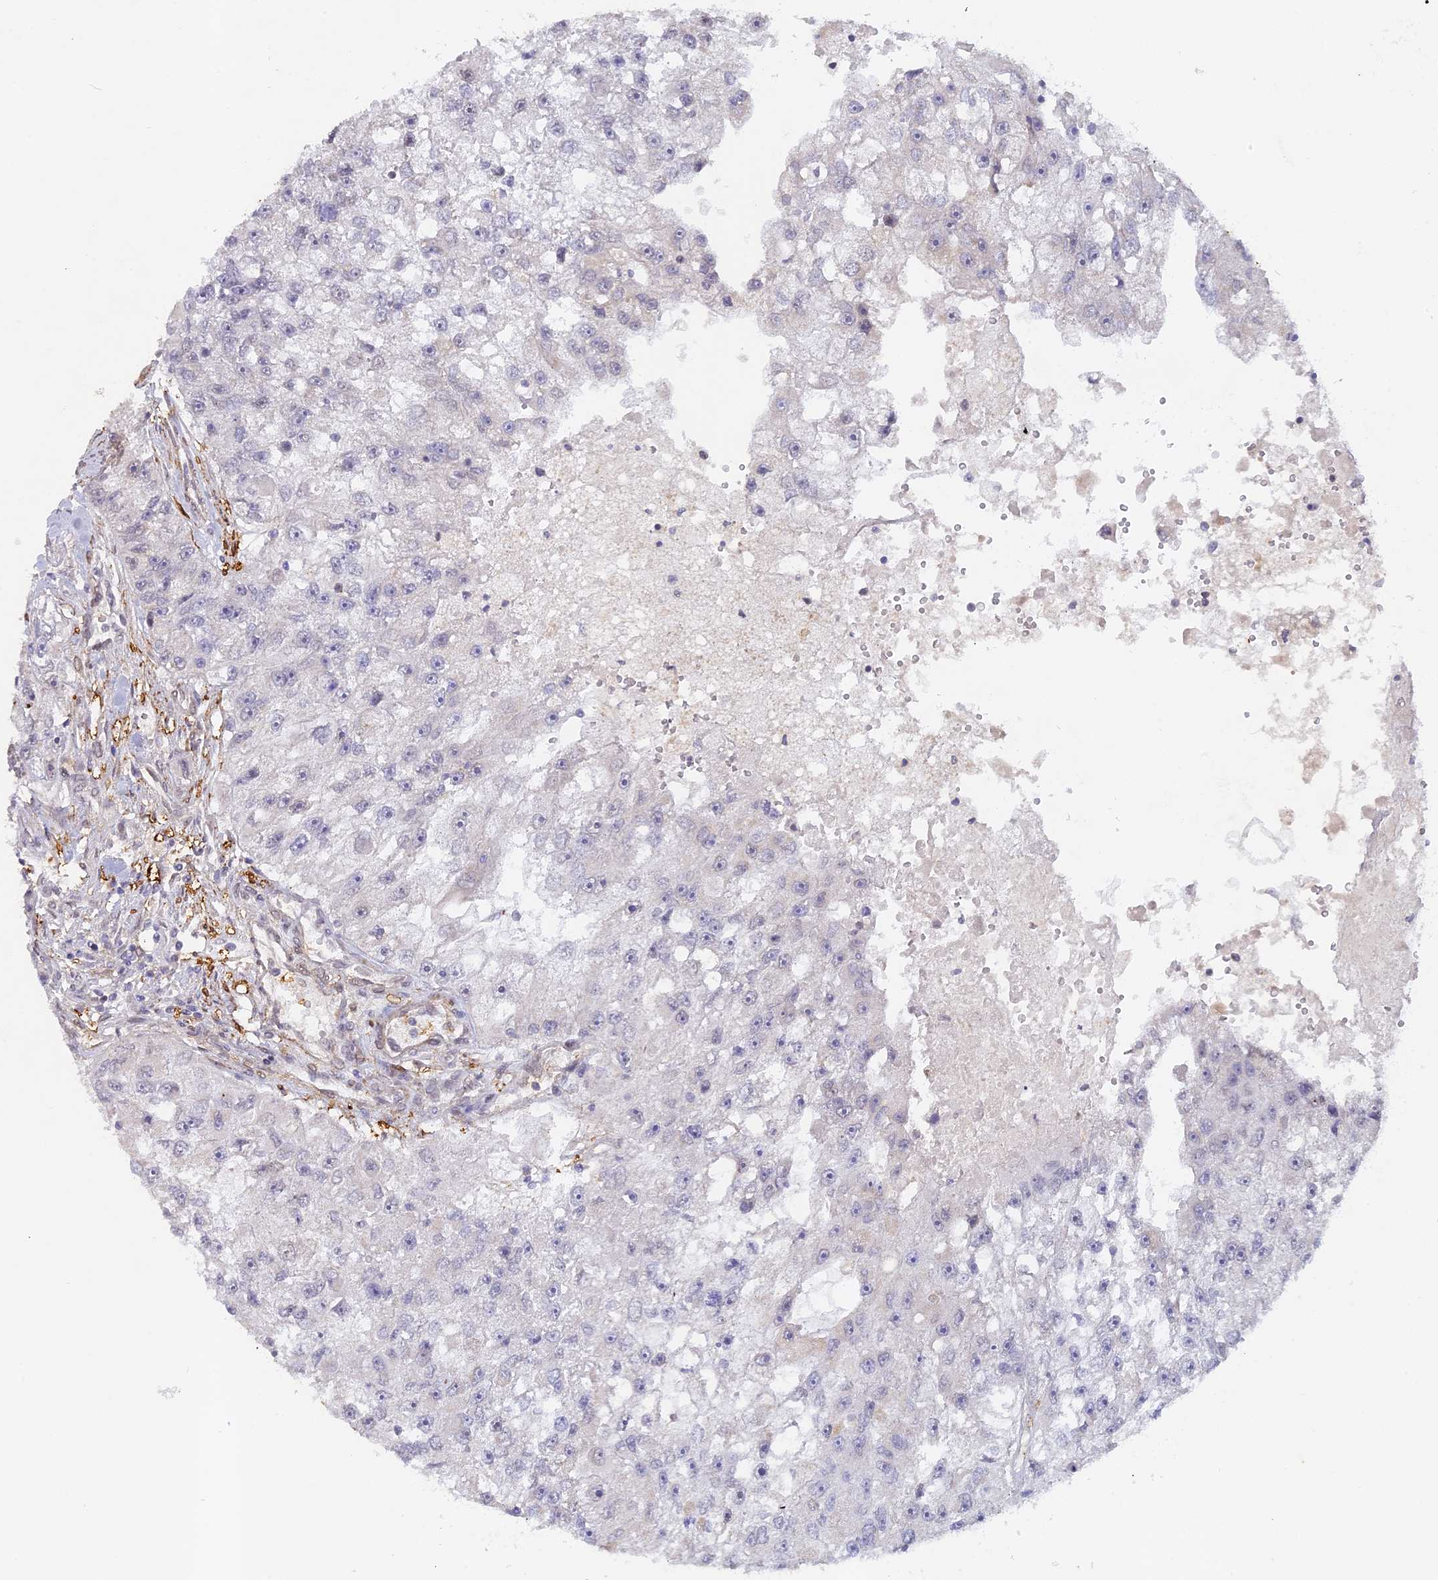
{"staining": {"intensity": "negative", "quantity": "none", "location": "none"}, "tissue": "renal cancer", "cell_type": "Tumor cells", "image_type": "cancer", "snomed": [{"axis": "morphology", "description": "Adenocarcinoma, NOS"}, {"axis": "topography", "description": "Kidney"}], "caption": "This is an IHC histopathology image of human renal cancer. There is no positivity in tumor cells.", "gene": "CCDC154", "patient": {"sex": "male", "age": 63}}